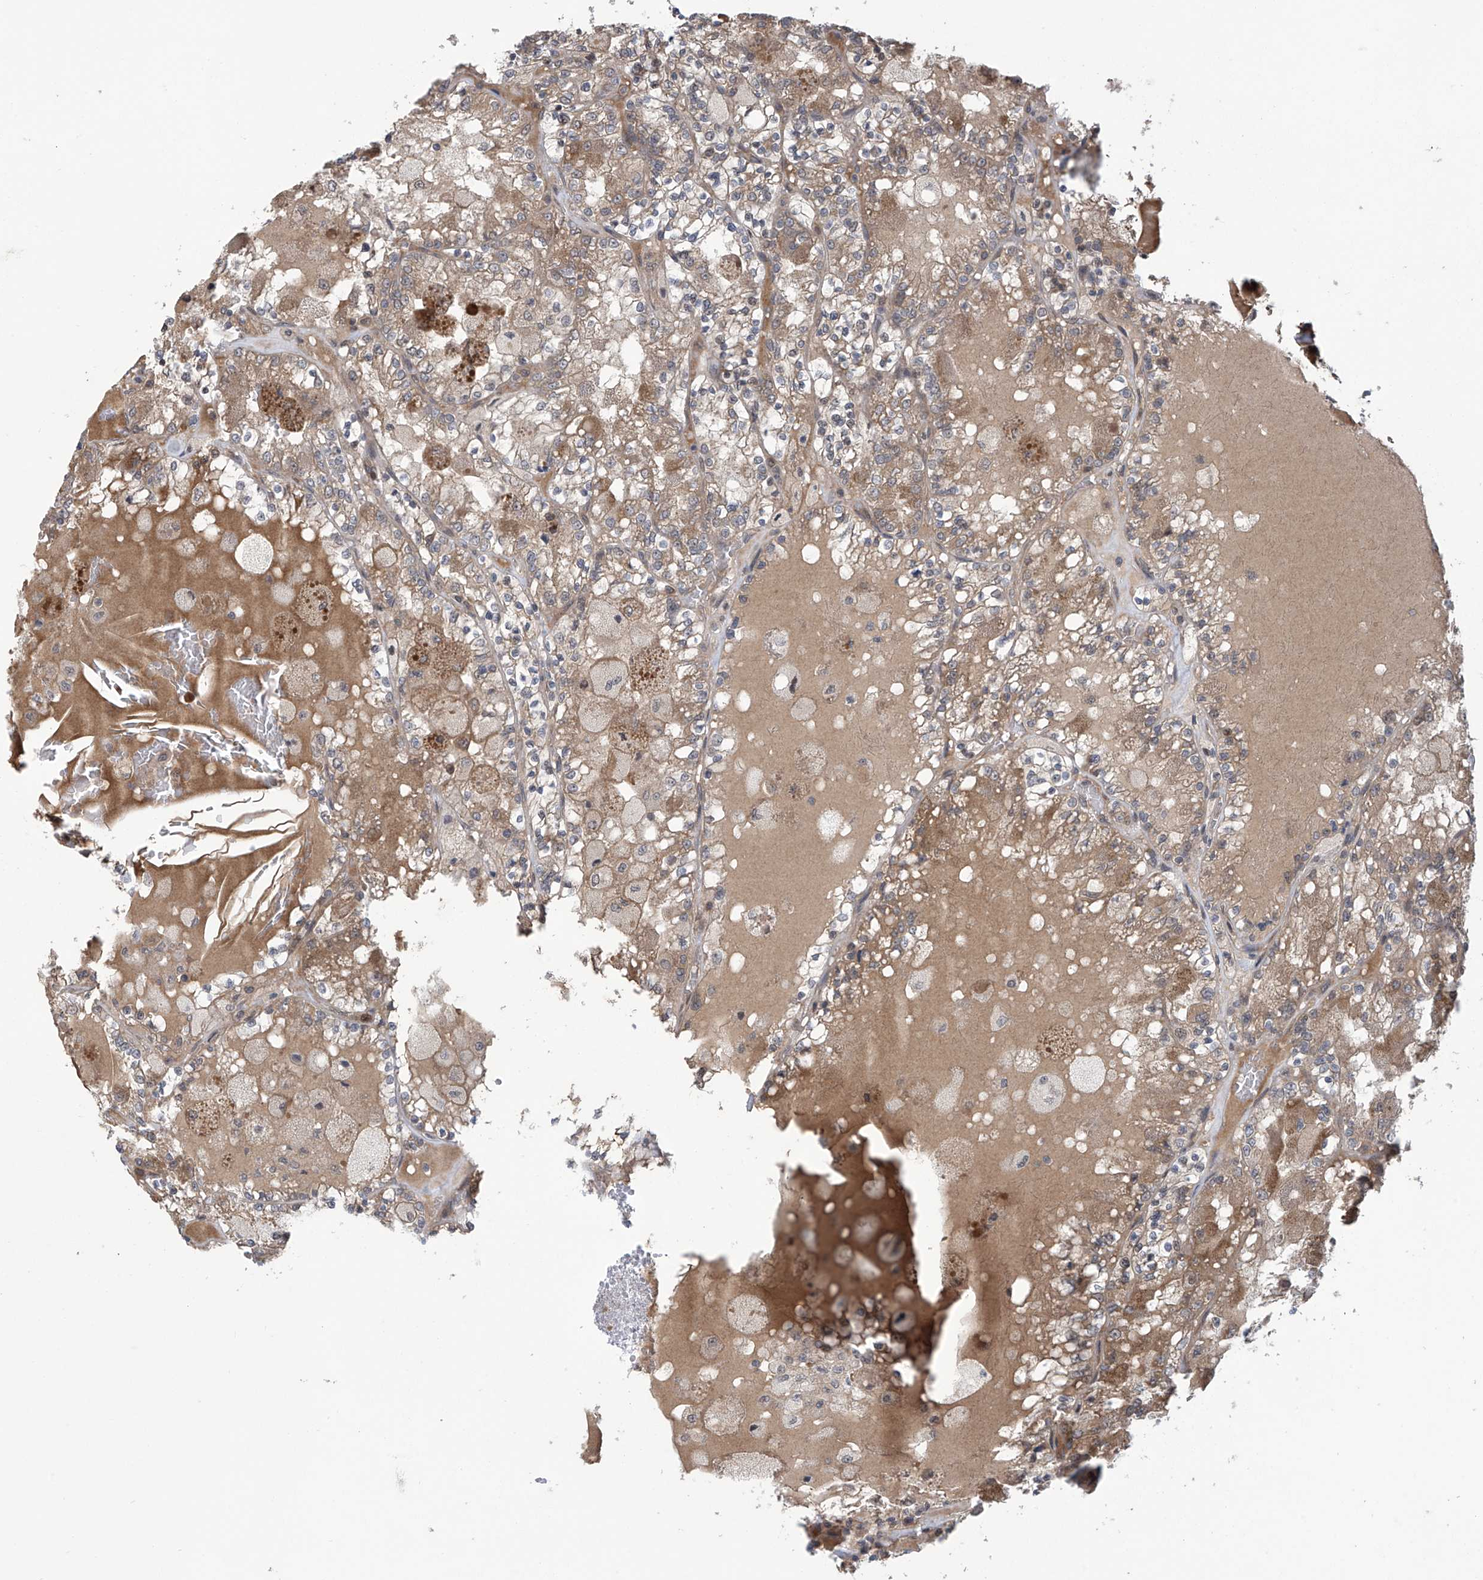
{"staining": {"intensity": "weak", "quantity": ">75%", "location": "cytoplasmic/membranous"}, "tissue": "renal cancer", "cell_type": "Tumor cells", "image_type": "cancer", "snomed": [{"axis": "morphology", "description": "Adenocarcinoma, NOS"}, {"axis": "topography", "description": "Kidney"}], "caption": "Approximately >75% of tumor cells in renal adenocarcinoma reveal weak cytoplasmic/membranous protein staining as visualized by brown immunohistochemical staining.", "gene": "ABHD13", "patient": {"sex": "female", "age": 56}}